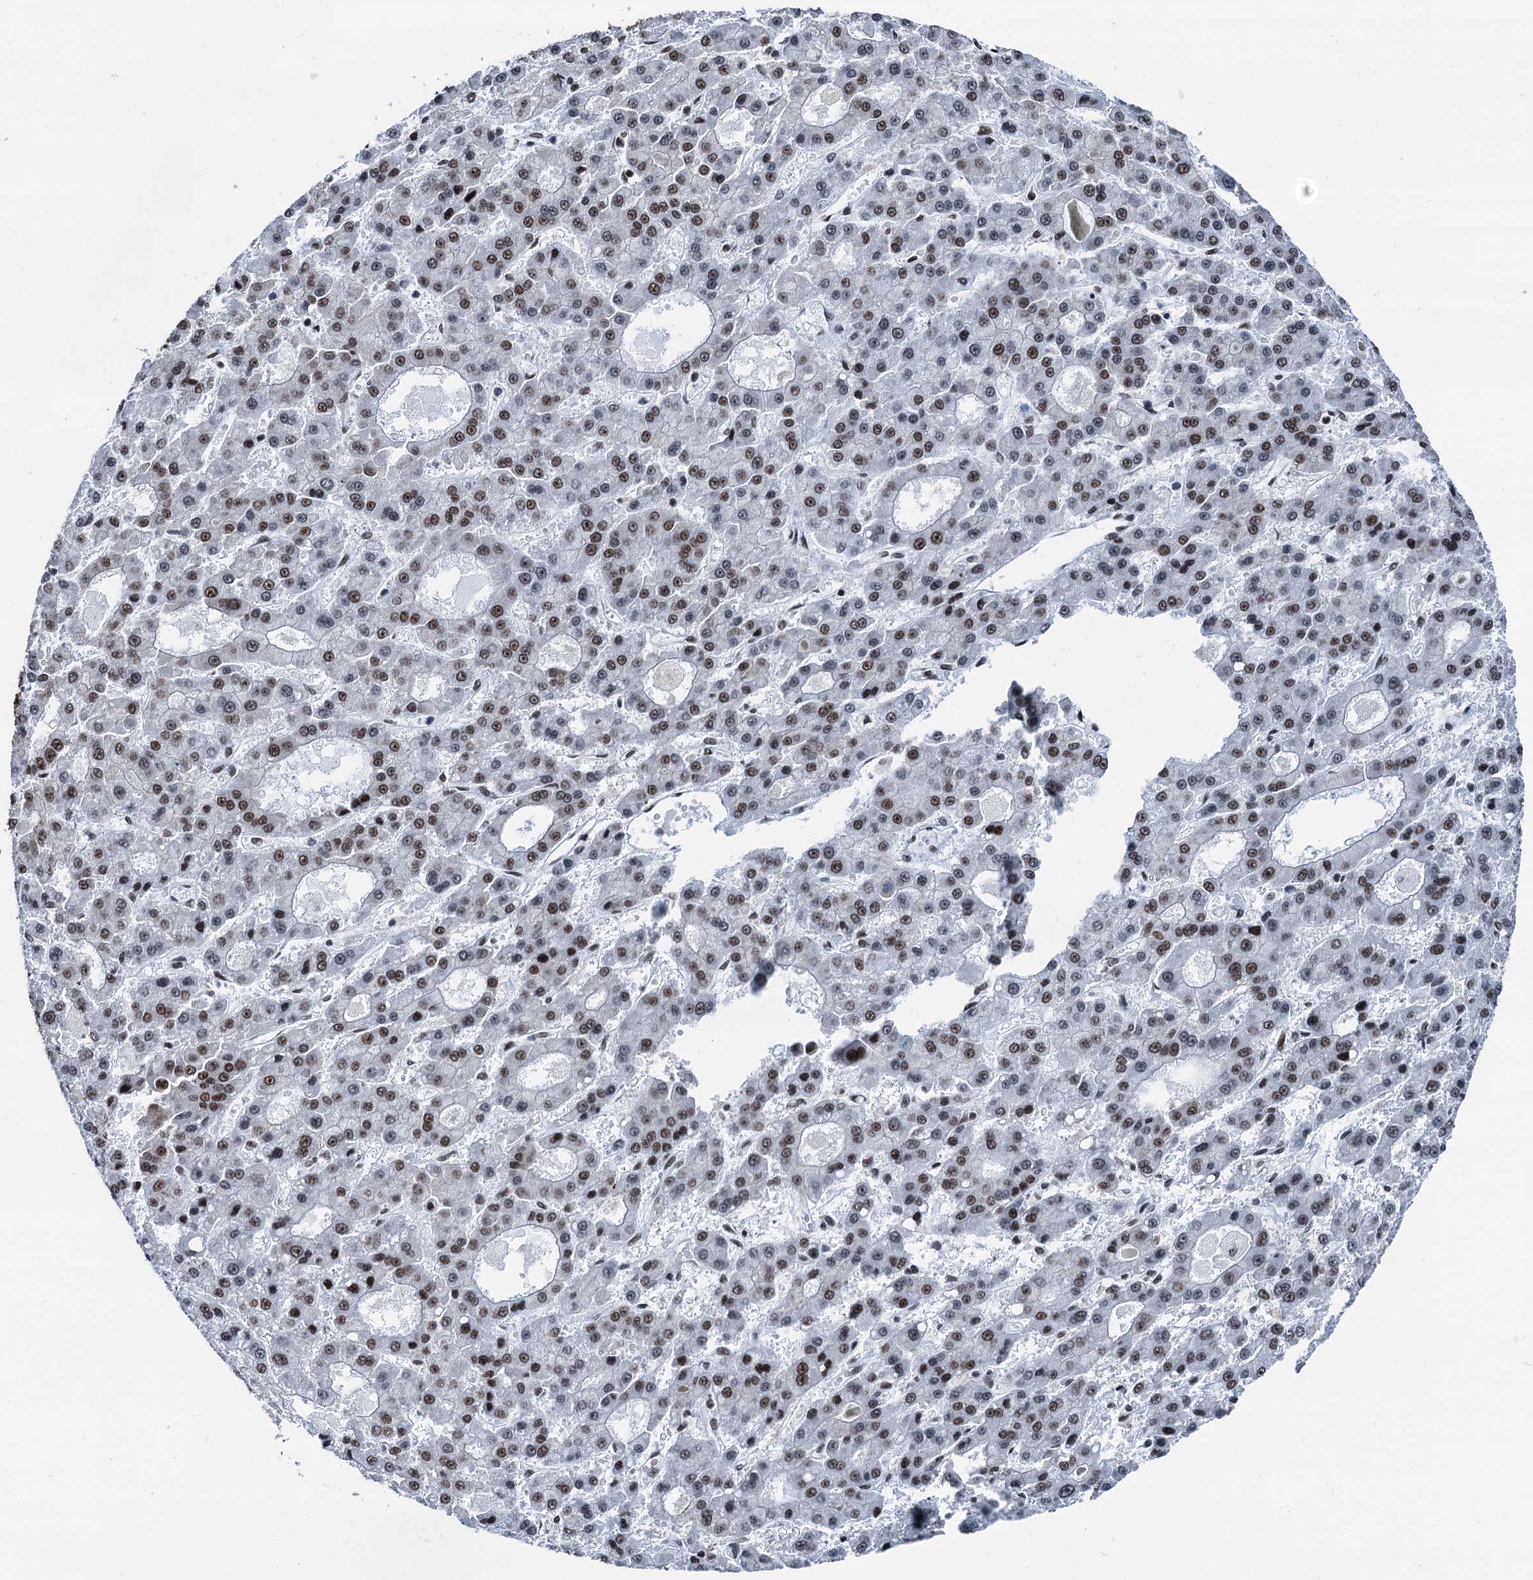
{"staining": {"intensity": "moderate", "quantity": "25%-75%", "location": "nuclear"}, "tissue": "liver cancer", "cell_type": "Tumor cells", "image_type": "cancer", "snomed": [{"axis": "morphology", "description": "Carcinoma, Hepatocellular, NOS"}, {"axis": "topography", "description": "Liver"}], "caption": "Brown immunohistochemical staining in human liver hepatocellular carcinoma exhibits moderate nuclear expression in about 25%-75% of tumor cells.", "gene": "DDX23", "patient": {"sex": "male", "age": 70}}